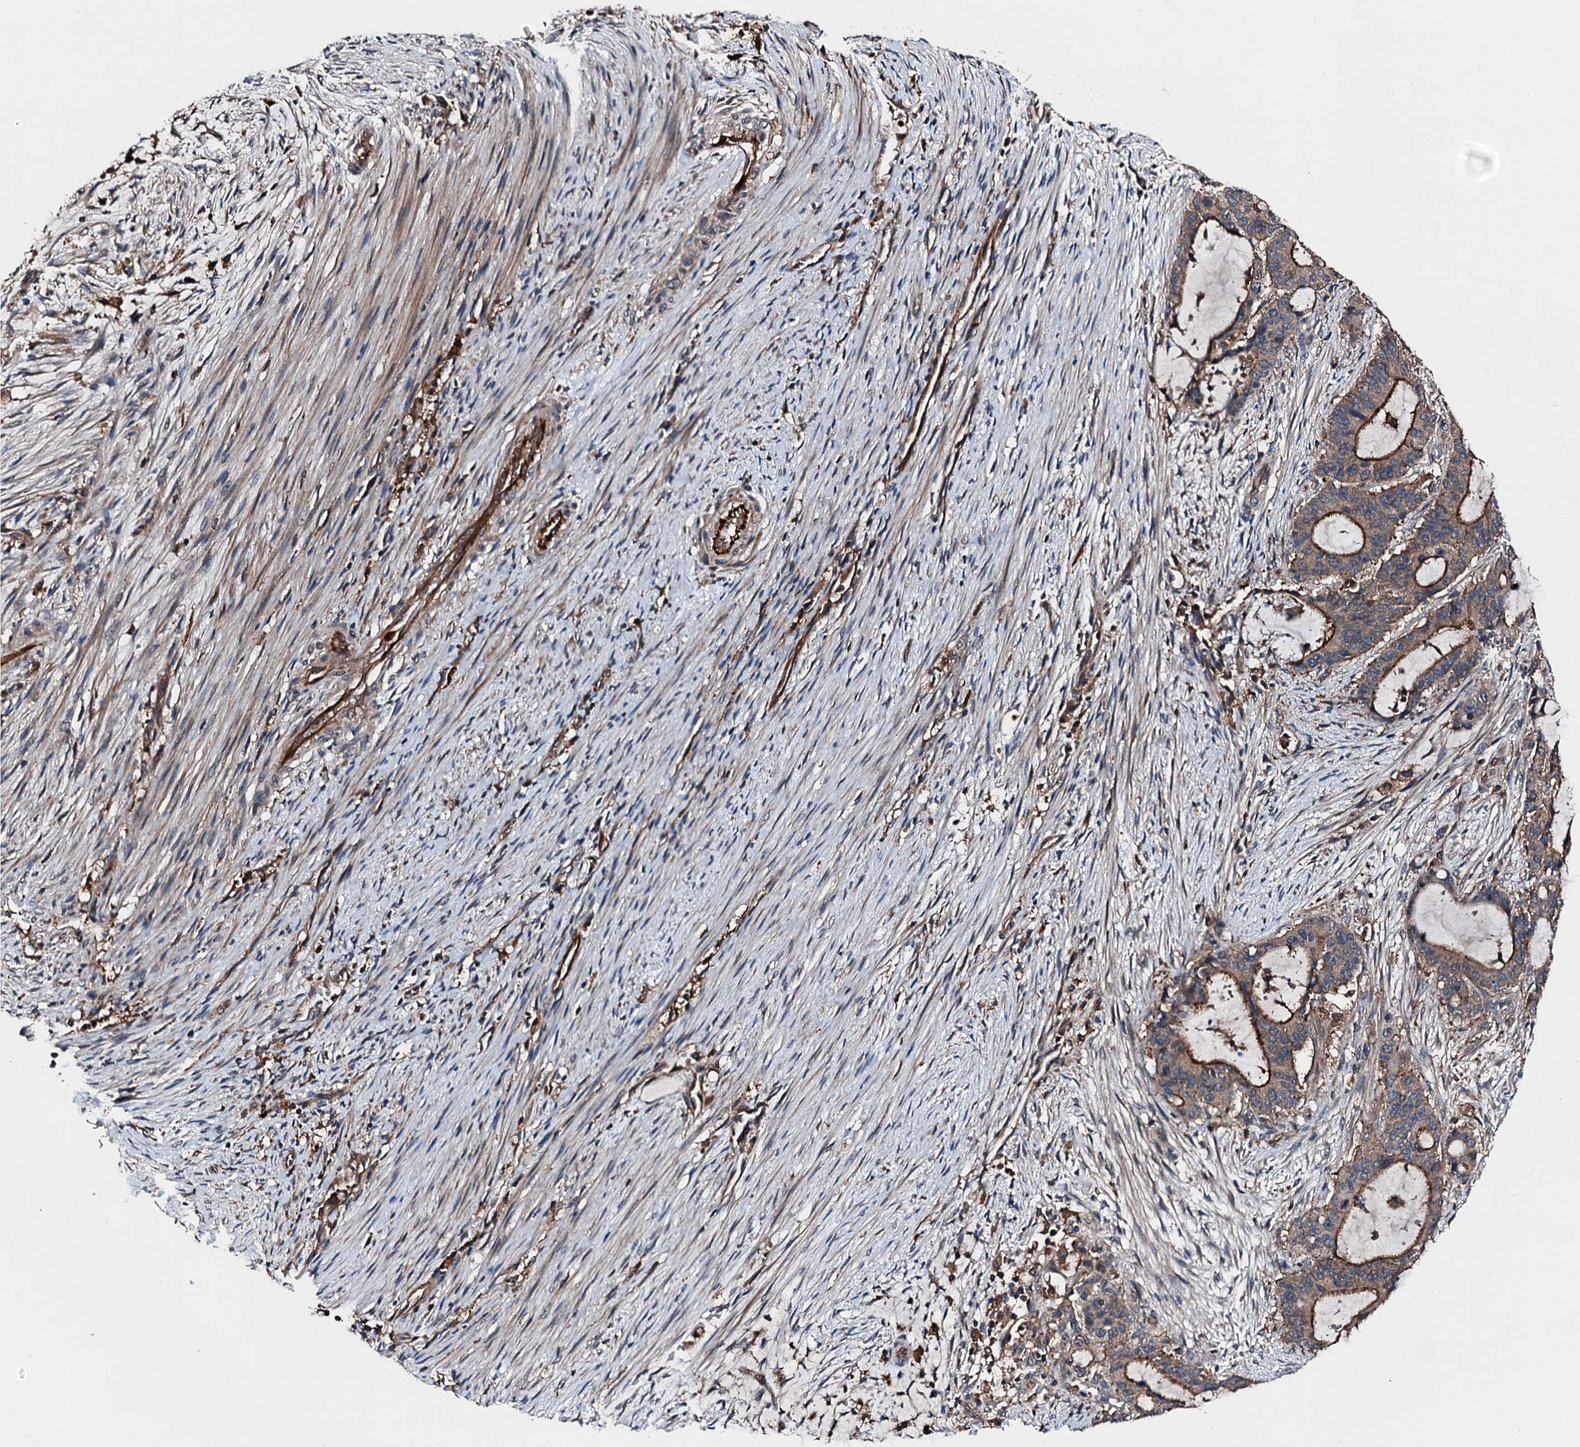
{"staining": {"intensity": "strong", "quantity": ">75%", "location": "cytoplasmic/membranous"}, "tissue": "liver cancer", "cell_type": "Tumor cells", "image_type": "cancer", "snomed": [{"axis": "morphology", "description": "Normal tissue, NOS"}, {"axis": "morphology", "description": "Cholangiocarcinoma"}, {"axis": "topography", "description": "Liver"}, {"axis": "topography", "description": "Peripheral nerve tissue"}], "caption": "Approximately >75% of tumor cells in human liver cholangiocarcinoma display strong cytoplasmic/membranous protein staining as visualized by brown immunohistochemical staining.", "gene": "FGD4", "patient": {"sex": "female", "age": 73}}